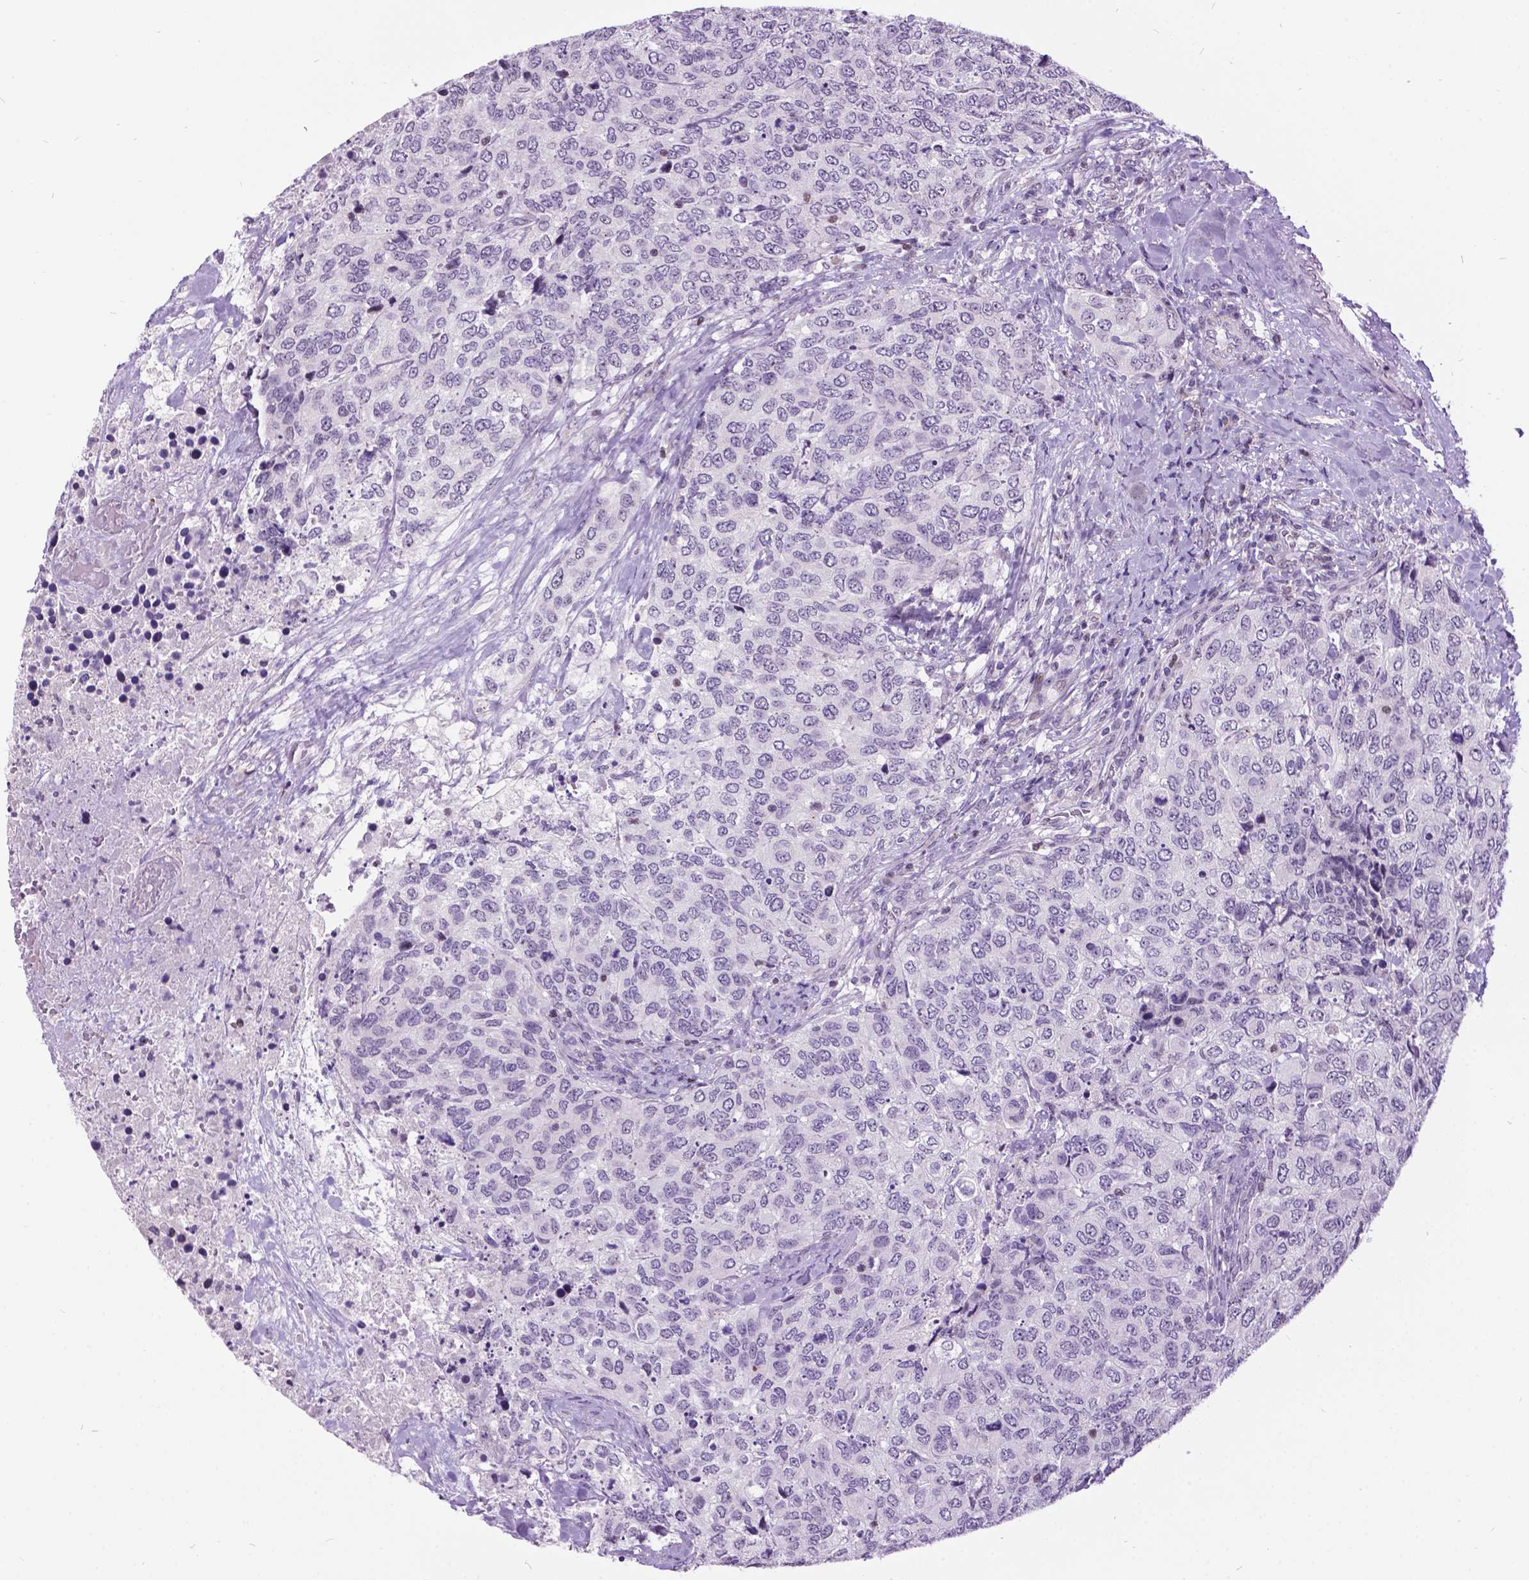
{"staining": {"intensity": "negative", "quantity": "none", "location": "none"}, "tissue": "urothelial cancer", "cell_type": "Tumor cells", "image_type": "cancer", "snomed": [{"axis": "morphology", "description": "Urothelial carcinoma, High grade"}, {"axis": "topography", "description": "Urinary bladder"}], "caption": "This is an IHC image of urothelial cancer. There is no expression in tumor cells.", "gene": "DPF3", "patient": {"sex": "female", "age": 78}}